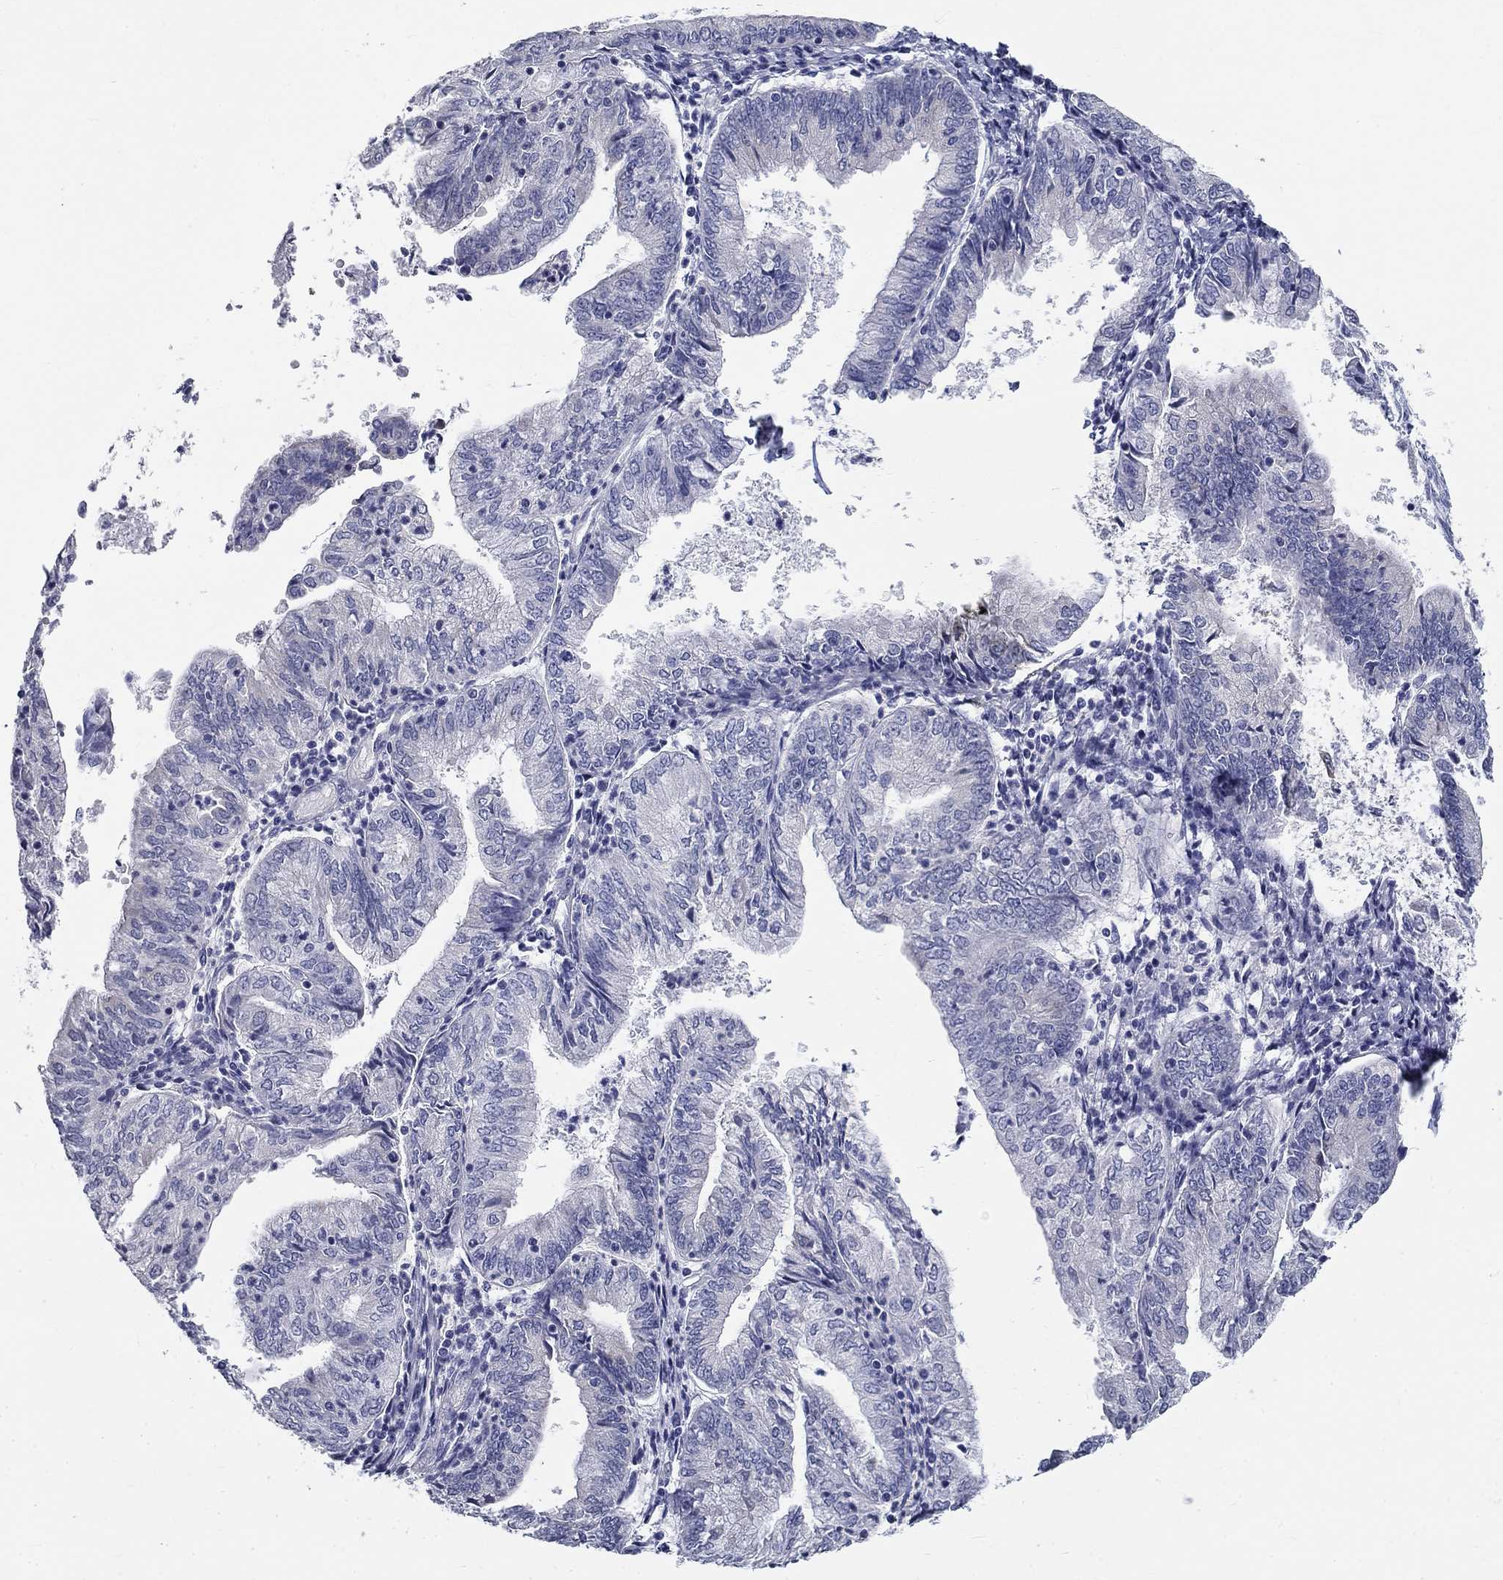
{"staining": {"intensity": "negative", "quantity": "none", "location": "none"}, "tissue": "endometrial cancer", "cell_type": "Tumor cells", "image_type": "cancer", "snomed": [{"axis": "morphology", "description": "Adenocarcinoma, NOS"}, {"axis": "topography", "description": "Endometrium"}], "caption": "A high-resolution image shows immunohistochemistry (IHC) staining of endometrial cancer (adenocarcinoma), which reveals no significant expression in tumor cells. Nuclei are stained in blue.", "gene": "GALNTL5", "patient": {"sex": "female", "age": 55}}